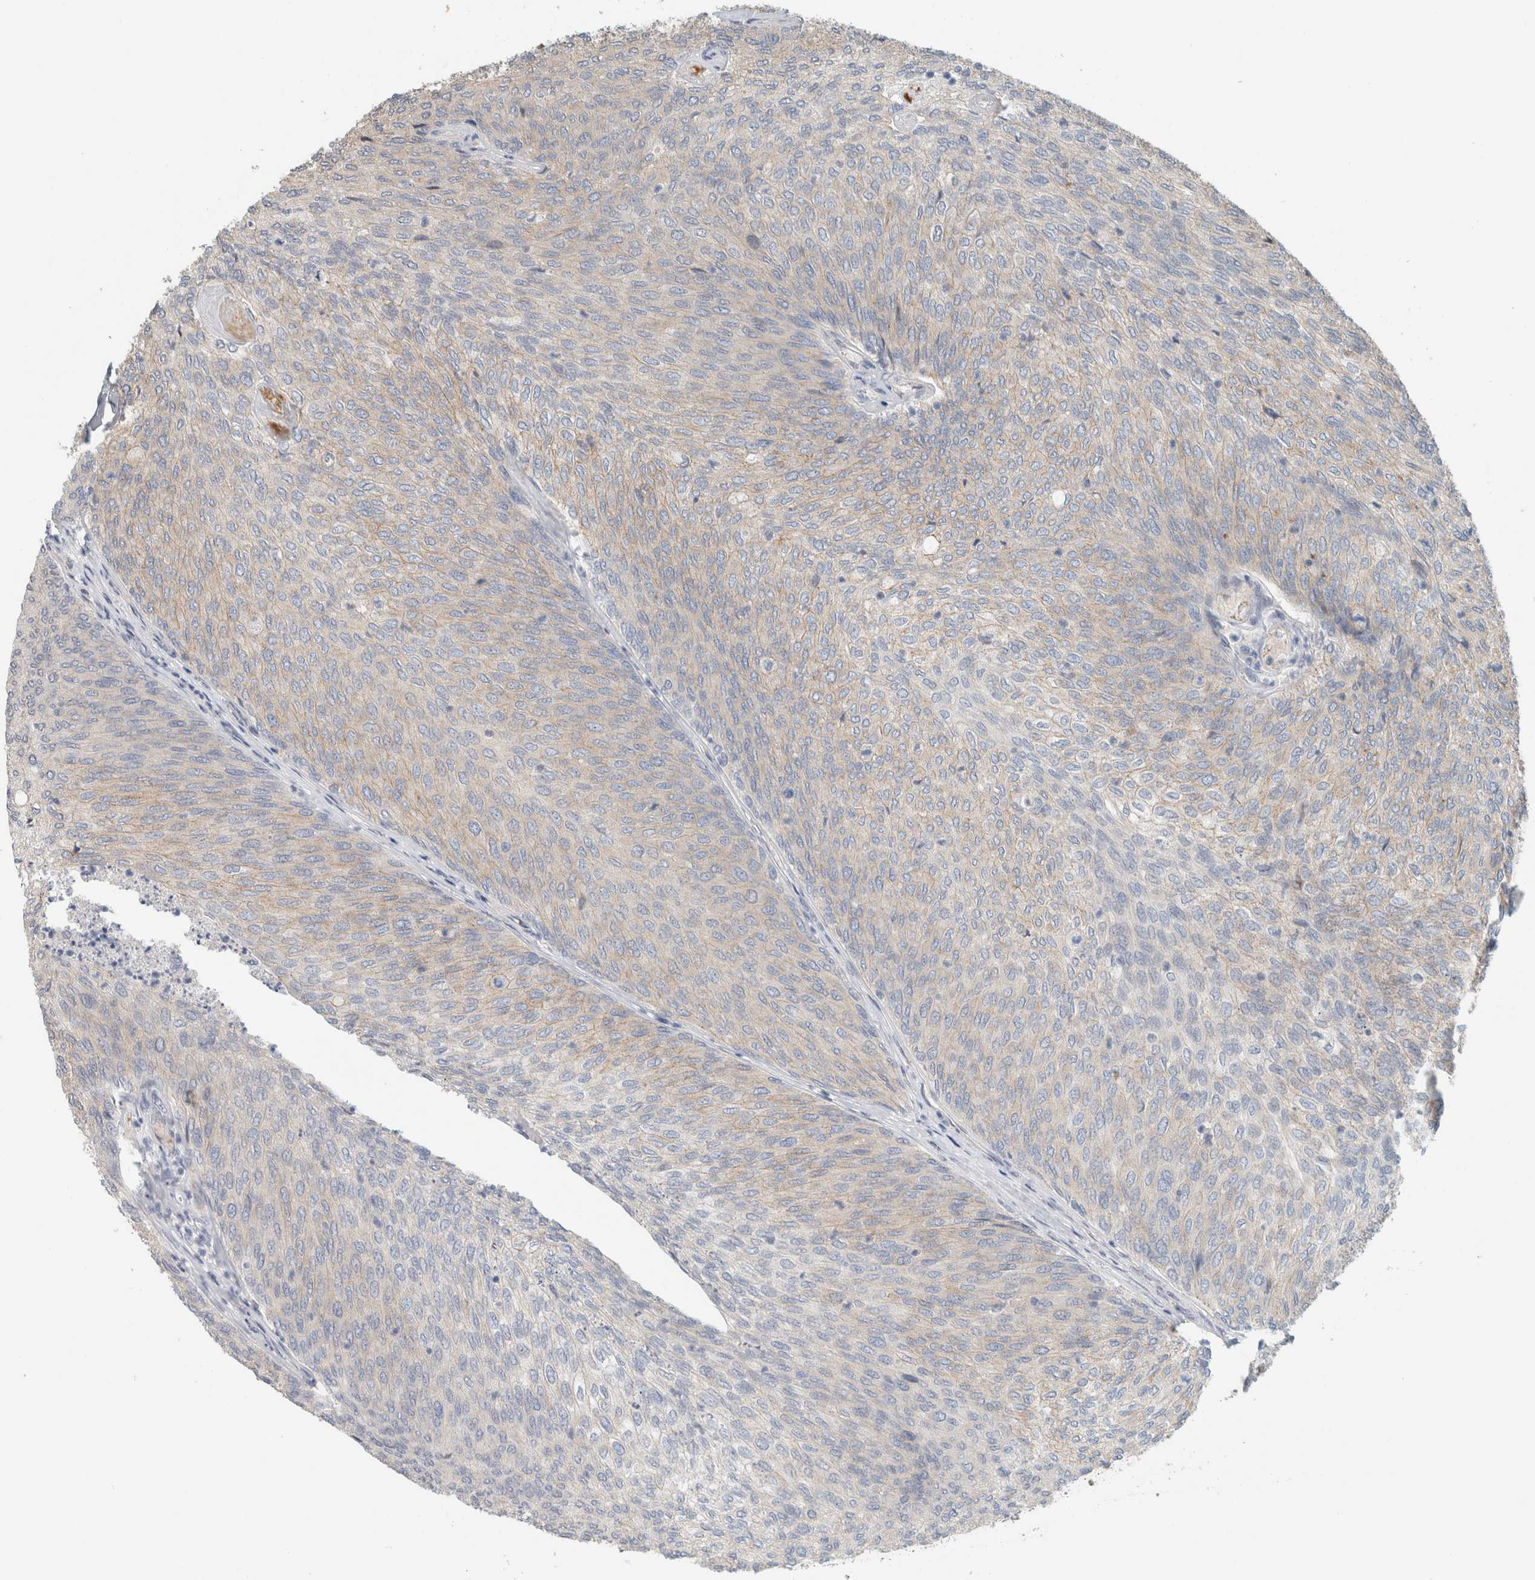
{"staining": {"intensity": "weak", "quantity": "<25%", "location": "cytoplasmic/membranous"}, "tissue": "urothelial cancer", "cell_type": "Tumor cells", "image_type": "cancer", "snomed": [{"axis": "morphology", "description": "Urothelial carcinoma, Low grade"}, {"axis": "topography", "description": "Urinary bladder"}], "caption": "IHC histopathology image of urothelial cancer stained for a protein (brown), which exhibits no expression in tumor cells.", "gene": "CRAT", "patient": {"sex": "female", "age": 79}}